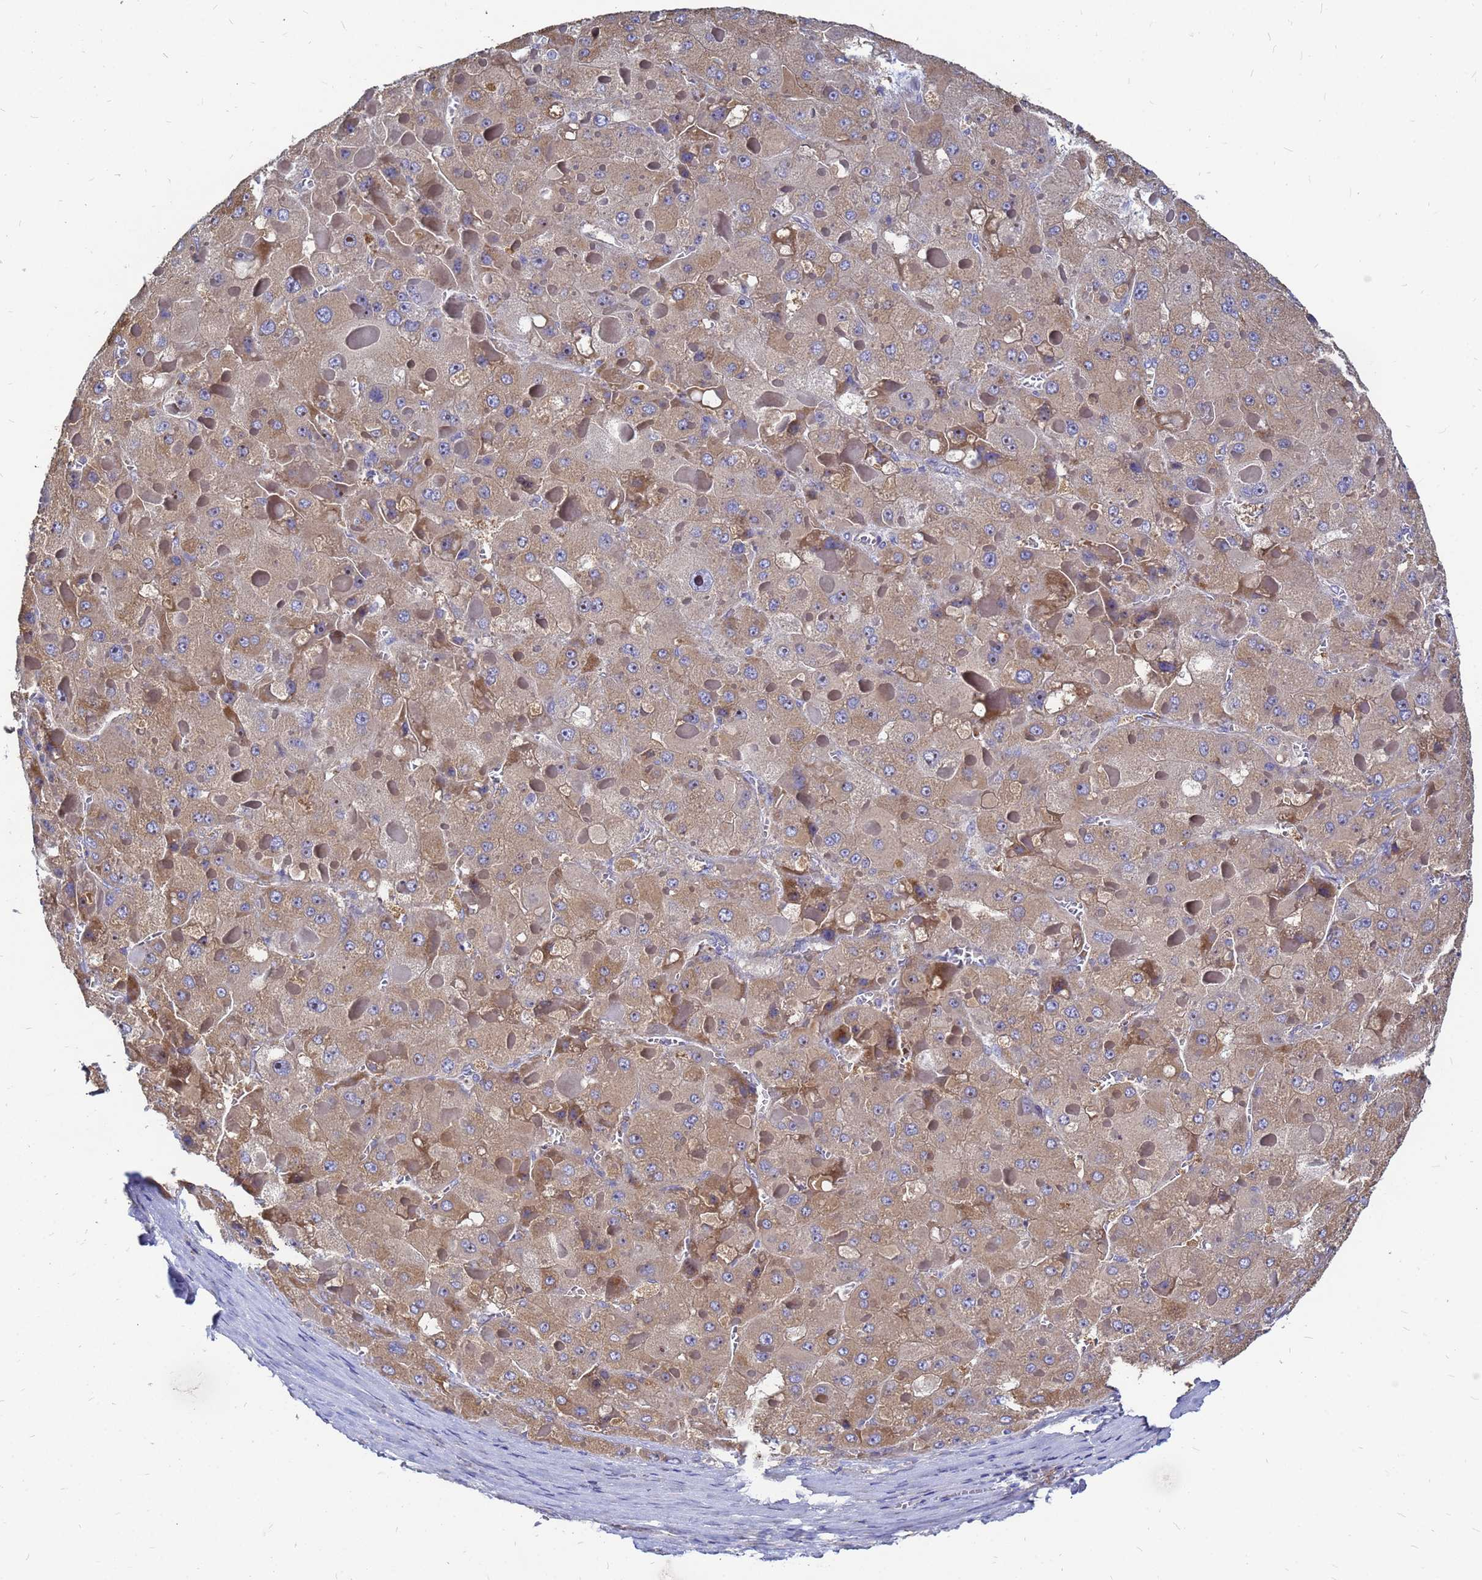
{"staining": {"intensity": "moderate", "quantity": ">75%", "location": "cytoplasmic/membranous"}, "tissue": "liver cancer", "cell_type": "Tumor cells", "image_type": "cancer", "snomed": [{"axis": "morphology", "description": "Carcinoma, Hepatocellular, NOS"}, {"axis": "topography", "description": "Liver"}], "caption": "Immunohistochemical staining of liver hepatocellular carcinoma displays medium levels of moderate cytoplasmic/membranous staining in approximately >75% of tumor cells.", "gene": "MOB2", "patient": {"sex": "female", "age": 73}}